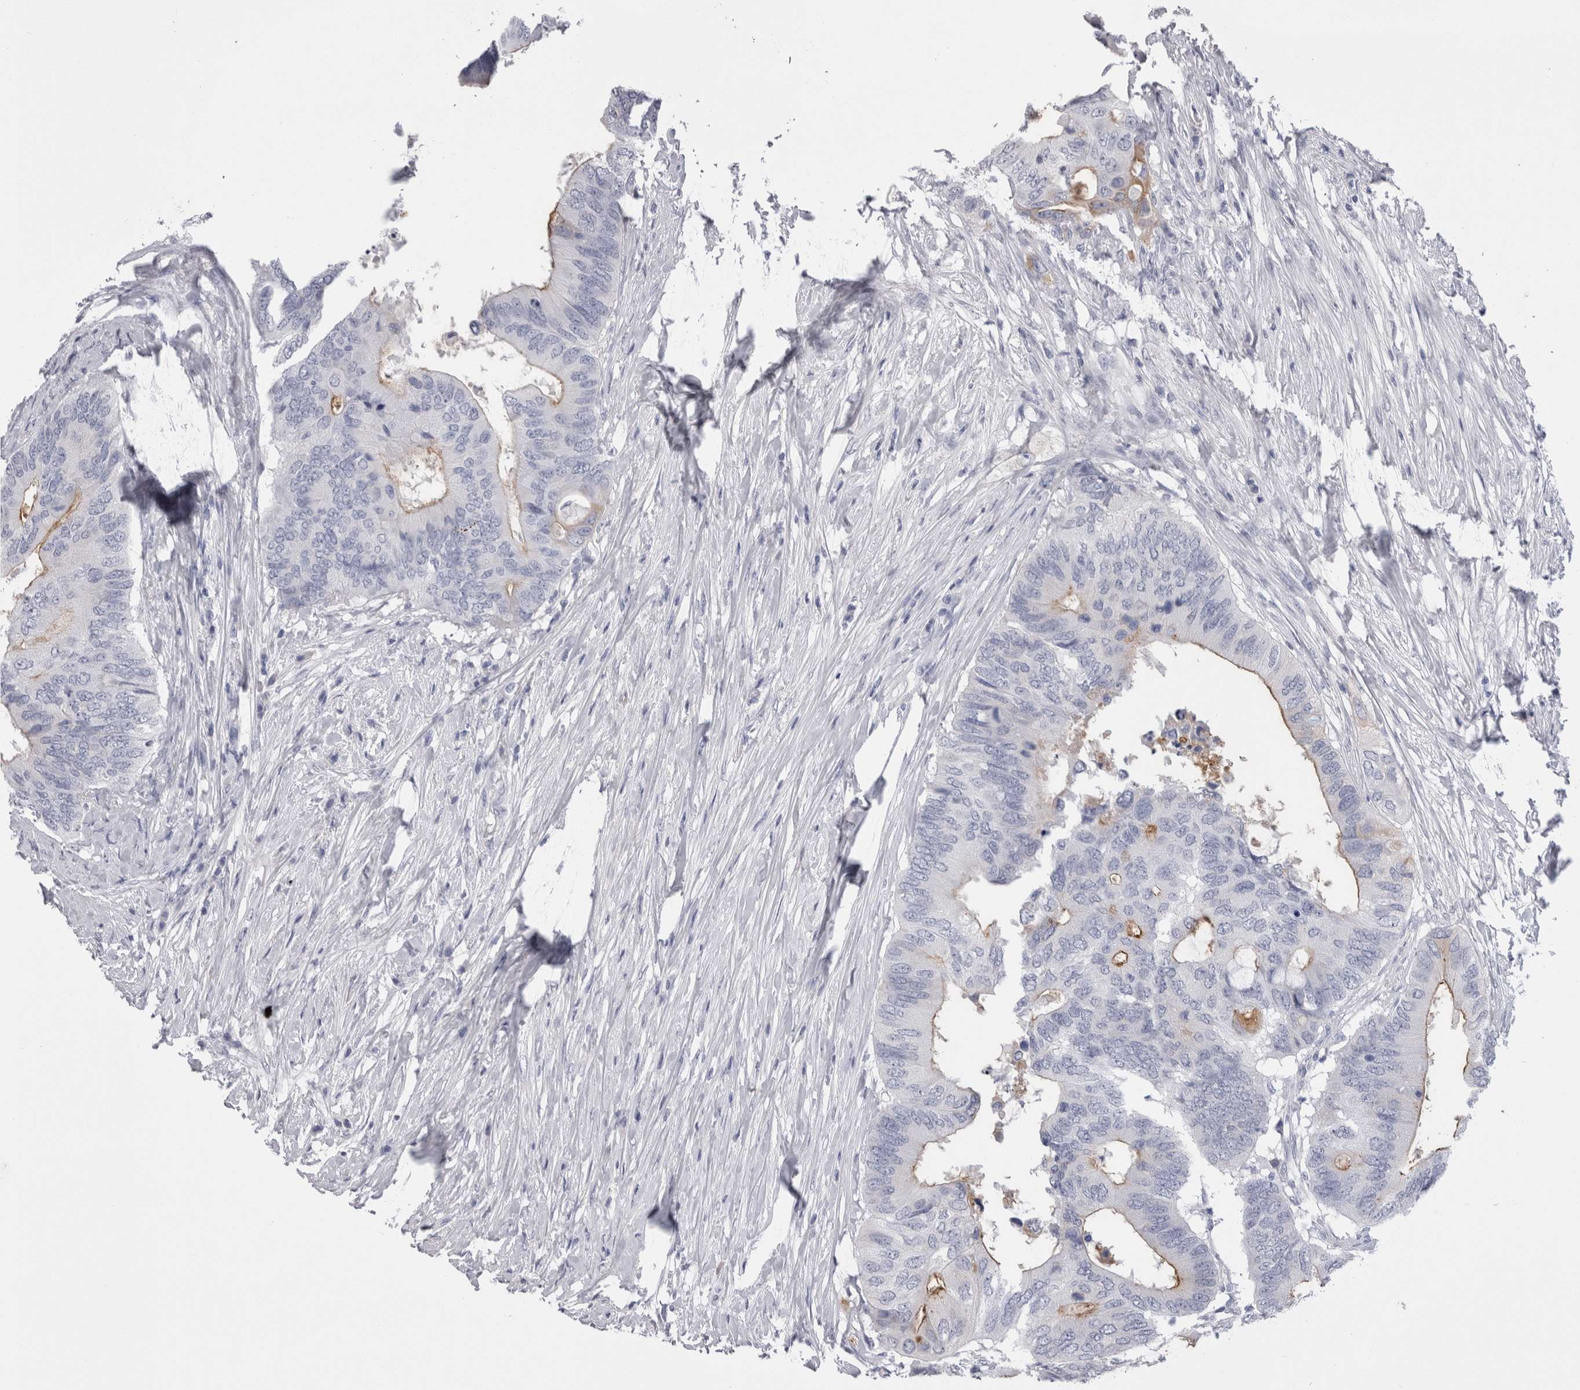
{"staining": {"intensity": "moderate", "quantity": "<25%", "location": "cytoplasmic/membranous"}, "tissue": "colorectal cancer", "cell_type": "Tumor cells", "image_type": "cancer", "snomed": [{"axis": "morphology", "description": "Adenocarcinoma, NOS"}, {"axis": "topography", "description": "Colon"}], "caption": "Immunohistochemistry image of colorectal cancer stained for a protein (brown), which exhibits low levels of moderate cytoplasmic/membranous expression in approximately <25% of tumor cells.", "gene": "CDHR5", "patient": {"sex": "male", "age": 71}}